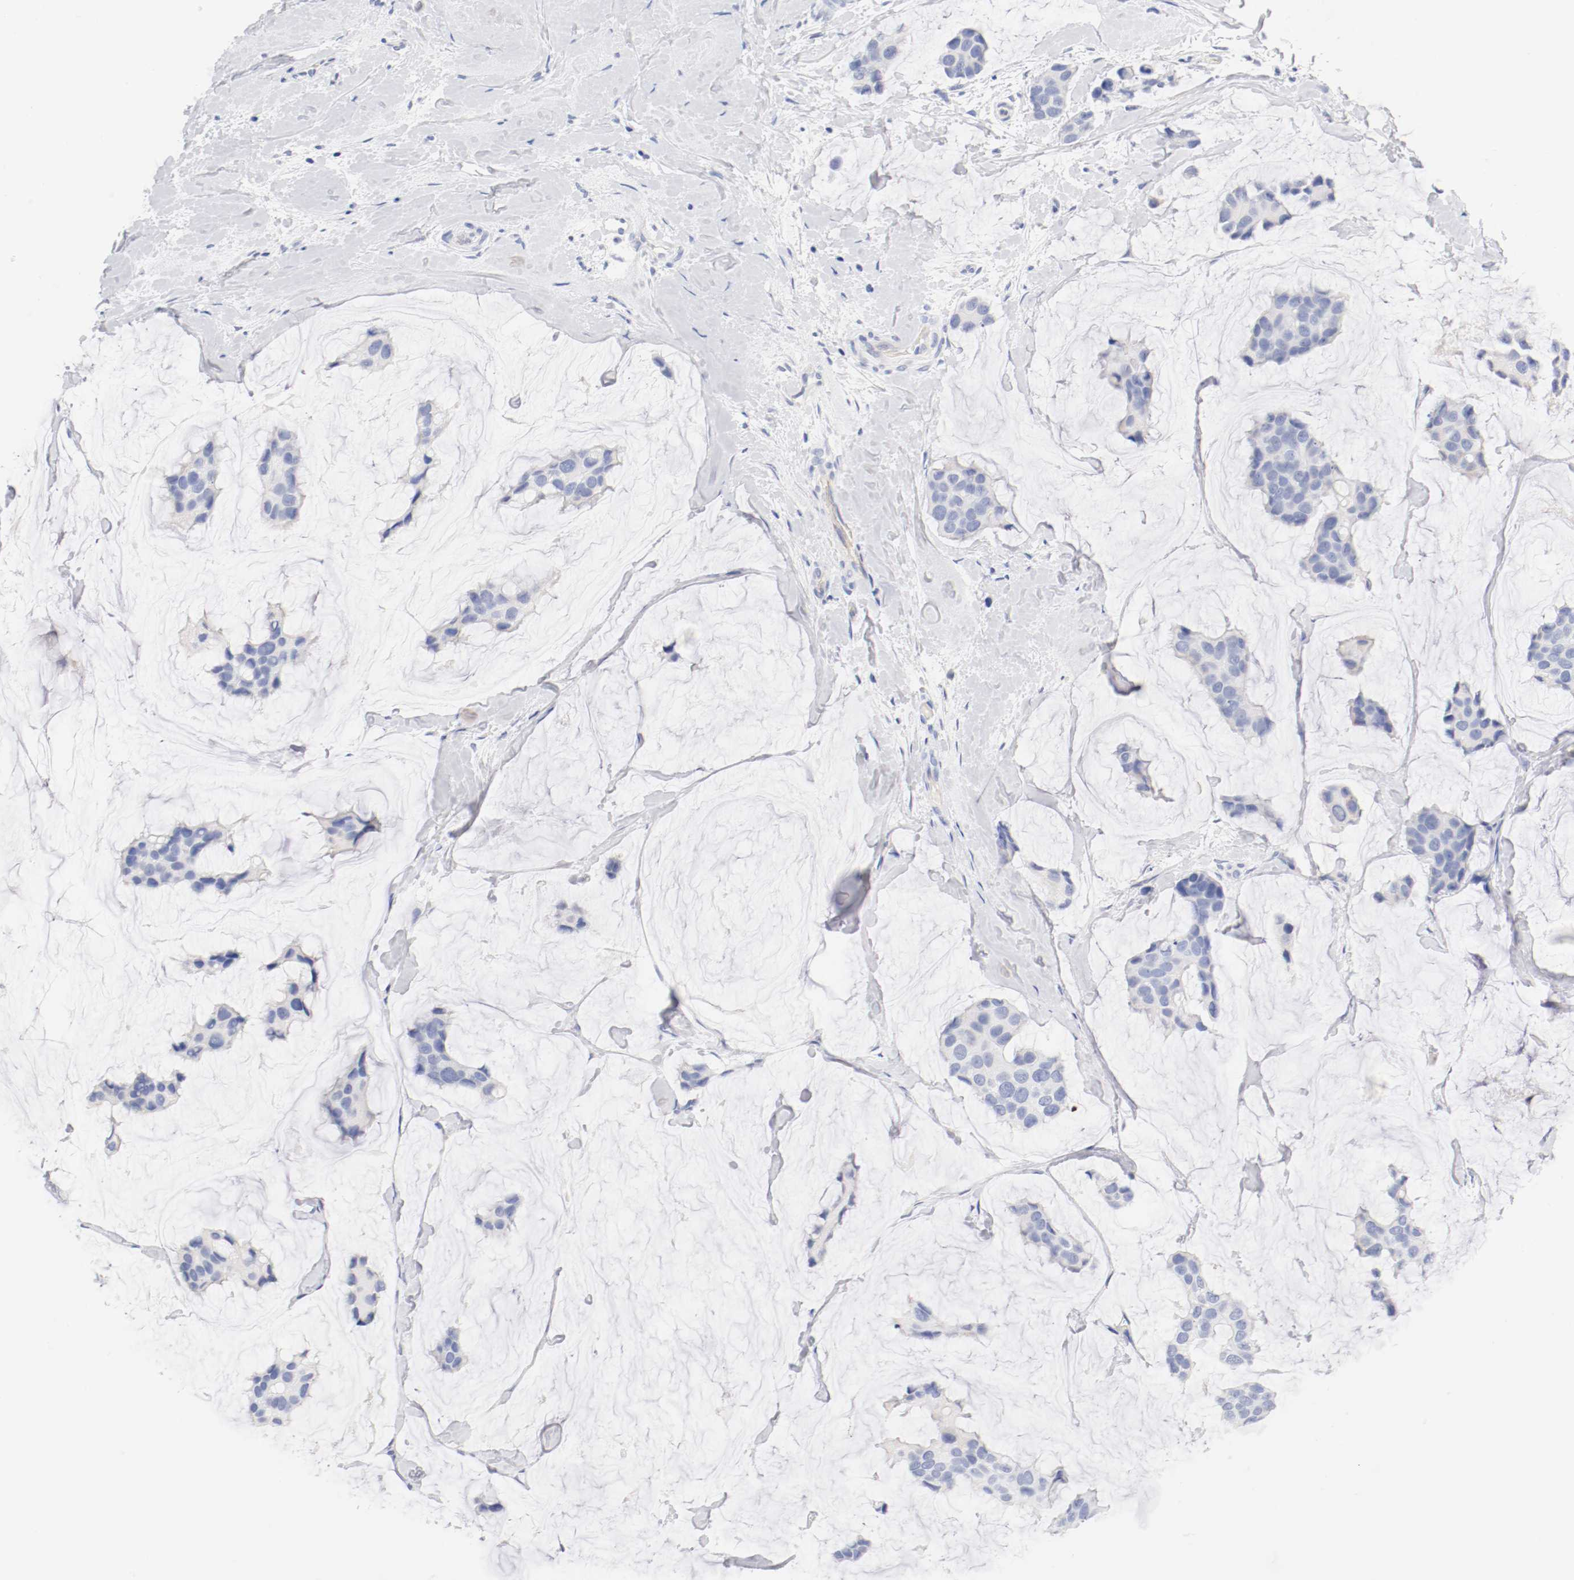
{"staining": {"intensity": "negative", "quantity": "none", "location": "none"}, "tissue": "breast cancer", "cell_type": "Tumor cells", "image_type": "cancer", "snomed": [{"axis": "morphology", "description": "Normal tissue, NOS"}, {"axis": "morphology", "description": "Duct carcinoma"}, {"axis": "topography", "description": "Breast"}], "caption": "Immunohistochemical staining of breast cancer shows no significant positivity in tumor cells.", "gene": "HOMER1", "patient": {"sex": "female", "age": 50}}